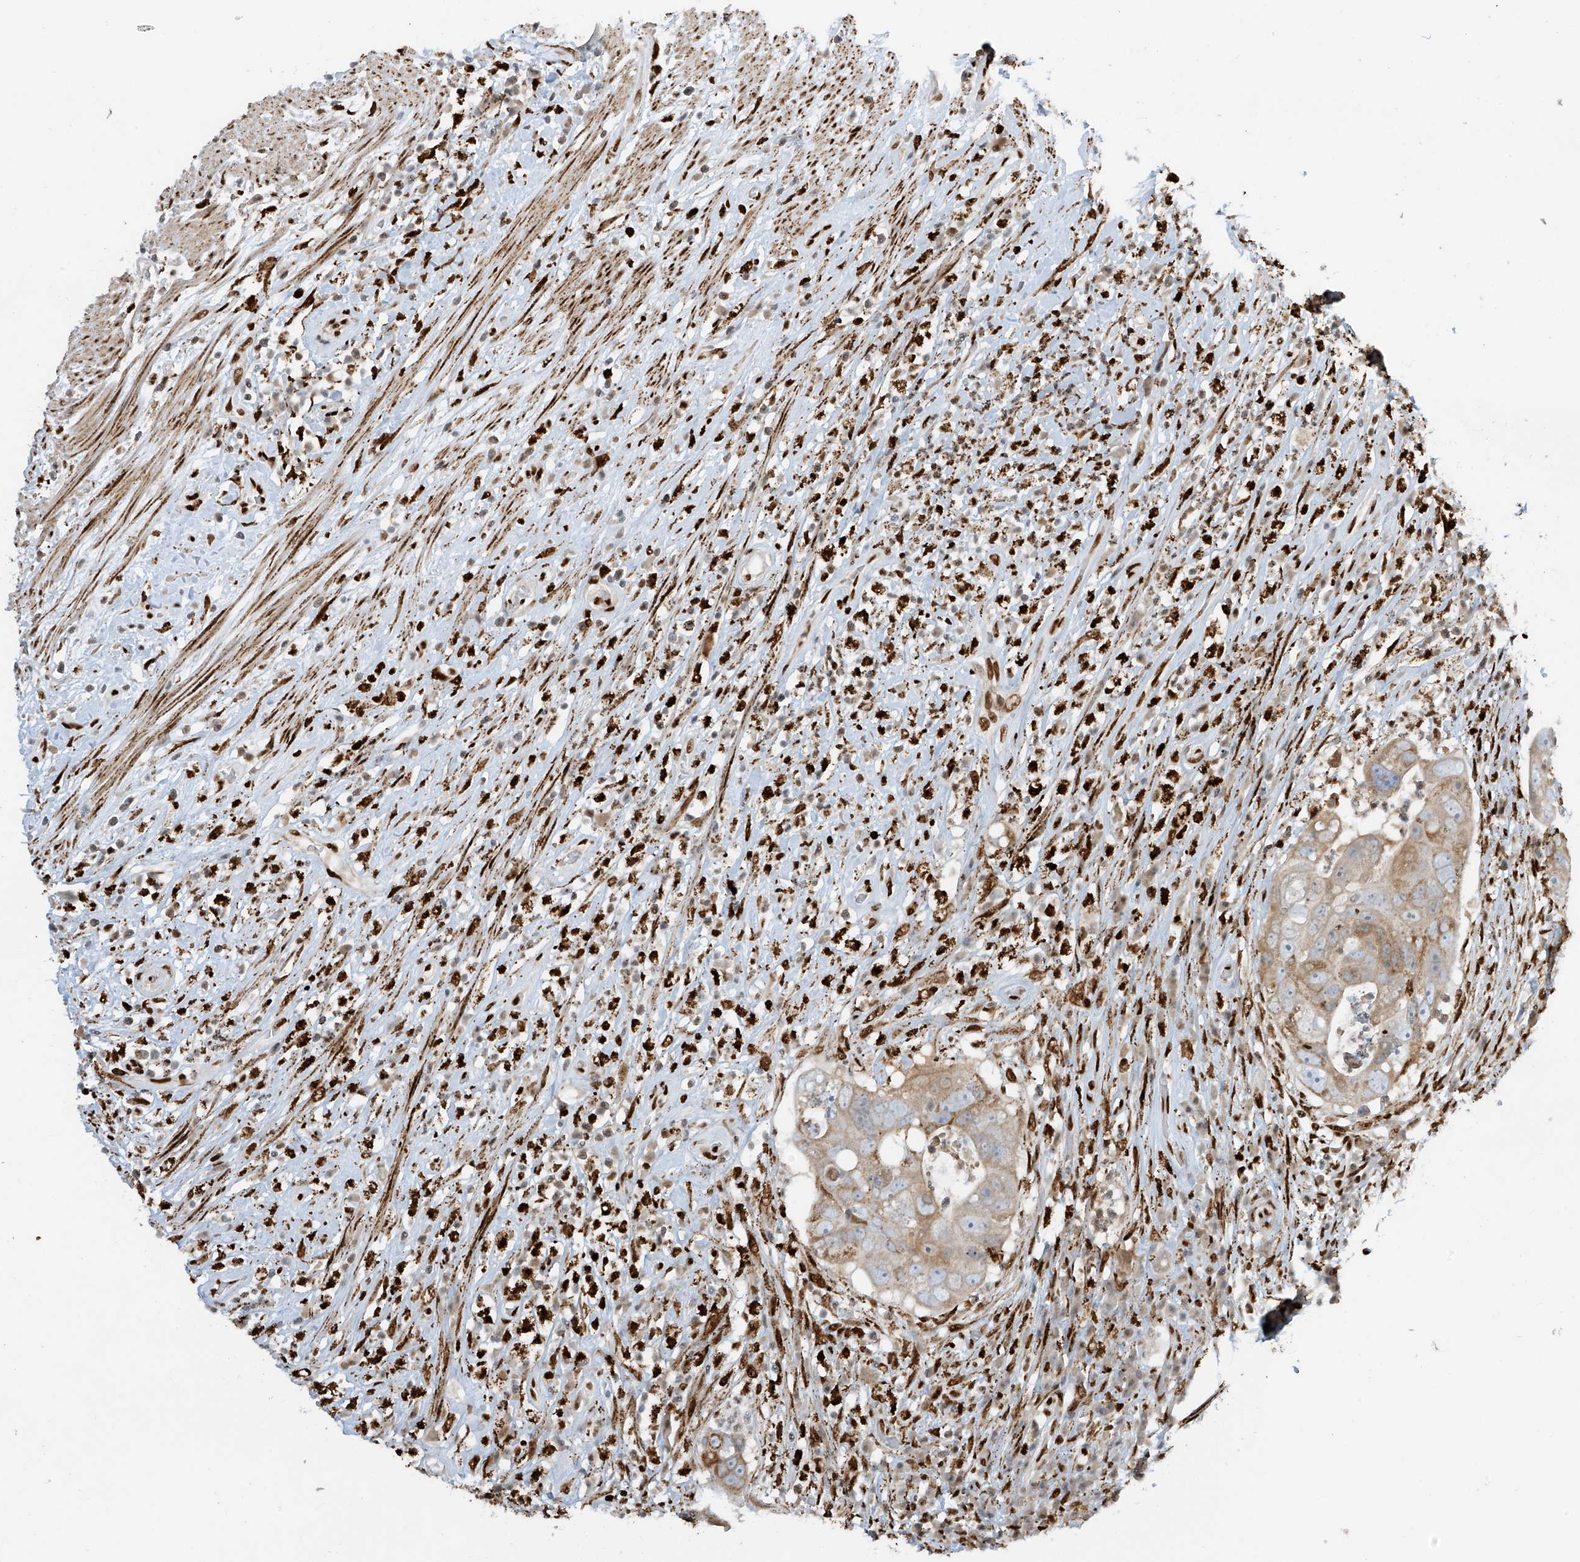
{"staining": {"intensity": "moderate", "quantity": ">75%", "location": "cytoplasmic/membranous"}, "tissue": "colorectal cancer", "cell_type": "Tumor cells", "image_type": "cancer", "snomed": [{"axis": "morphology", "description": "Adenocarcinoma, NOS"}, {"axis": "topography", "description": "Rectum"}], "caption": "A micrograph of human adenocarcinoma (colorectal) stained for a protein shows moderate cytoplasmic/membranous brown staining in tumor cells. (DAB (3,3'-diaminobenzidine) = brown stain, brightfield microscopy at high magnification).", "gene": "PM20D2", "patient": {"sex": "male", "age": 59}}